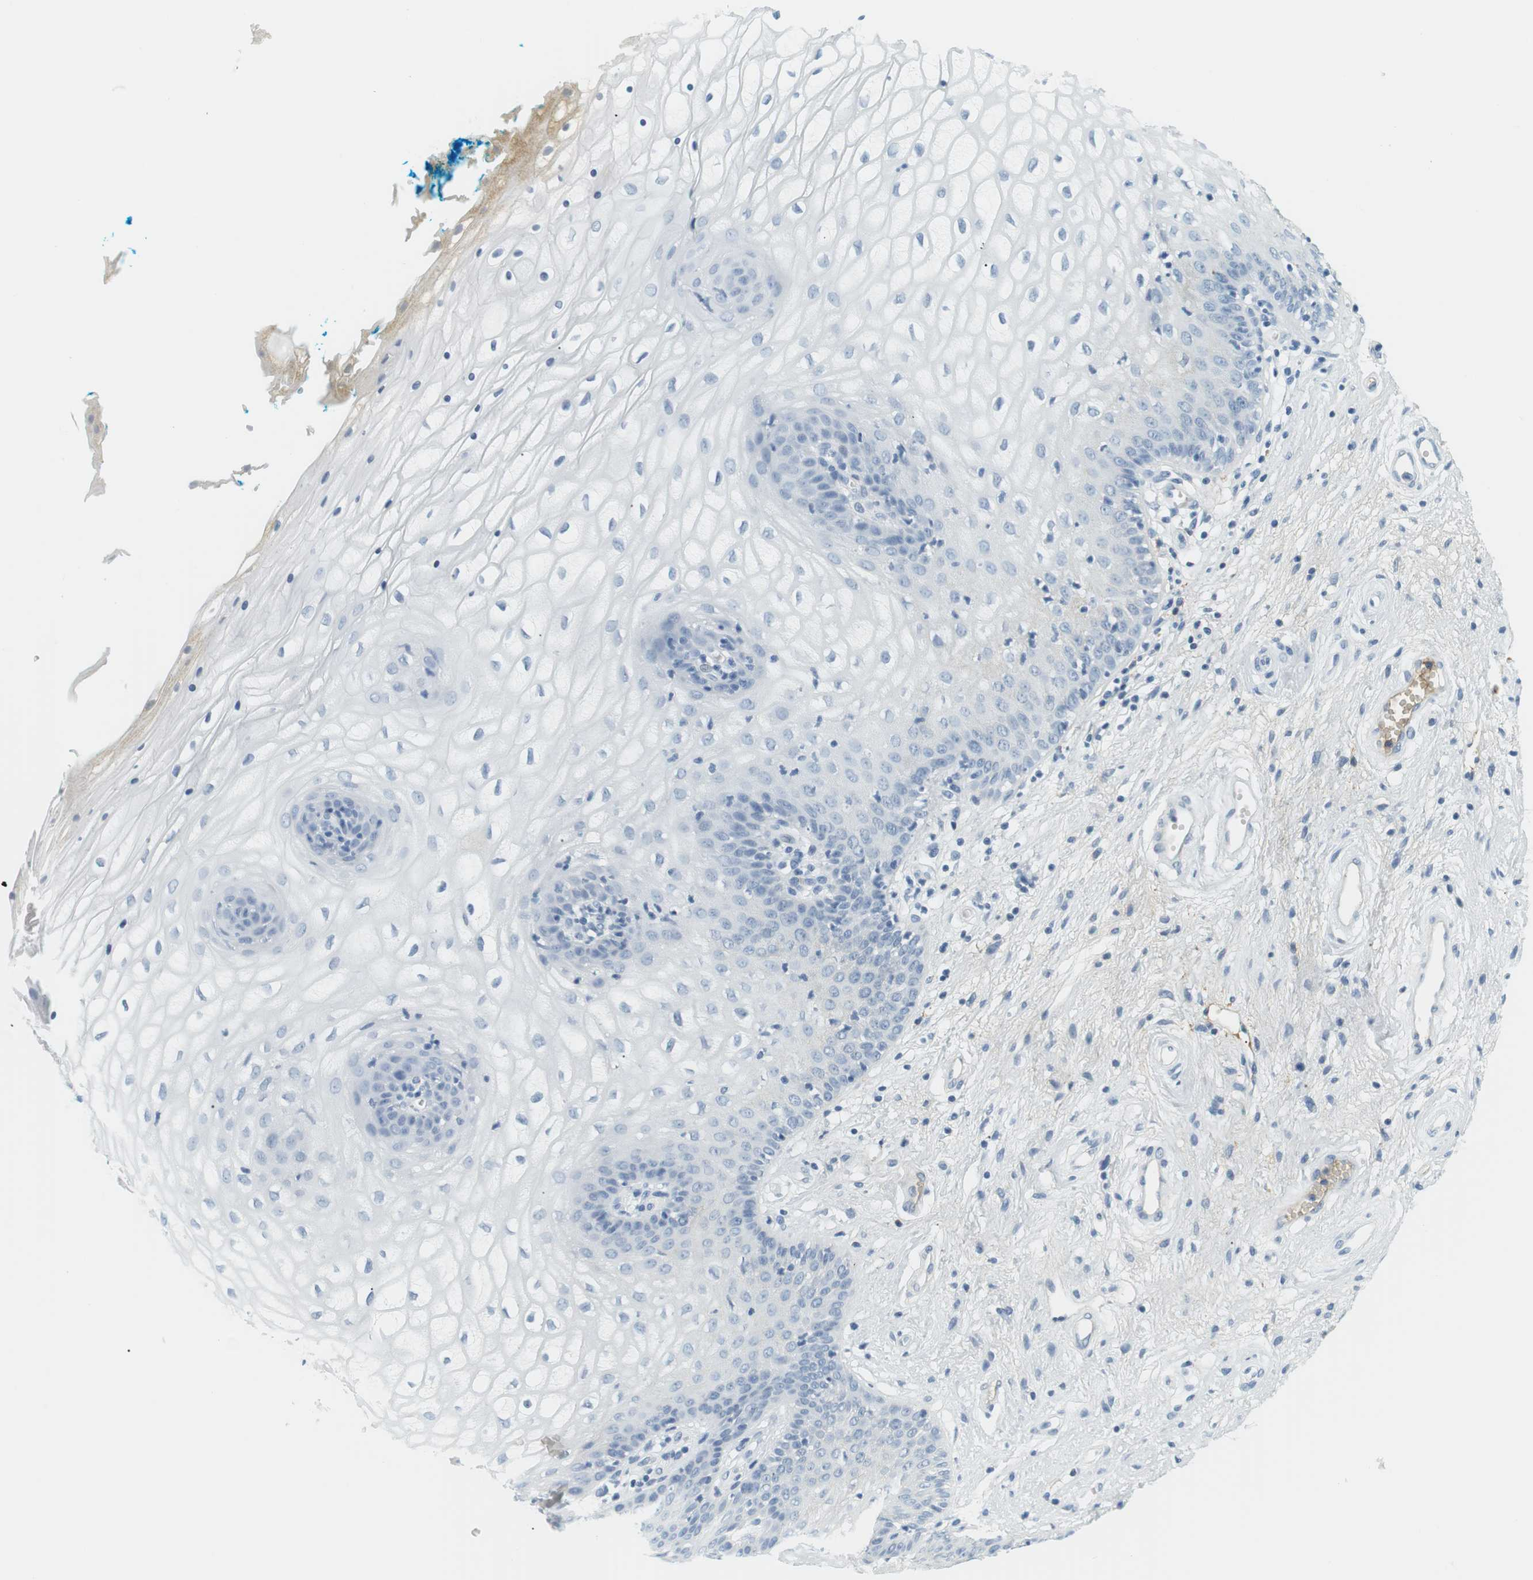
{"staining": {"intensity": "negative", "quantity": "none", "location": "none"}, "tissue": "vagina", "cell_type": "Squamous epithelial cells", "image_type": "normal", "snomed": [{"axis": "morphology", "description": "Normal tissue, NOS"}, {"axis": "topography", "description": "Vagina"}], "caption": "A high-resolution micrograph shows immunohistochemistry staining of benign vagina, which shows no significant positivity in squamous epithelial cells.", "gene": "APOB", "patient": {"sex": "female", "age": 34}}